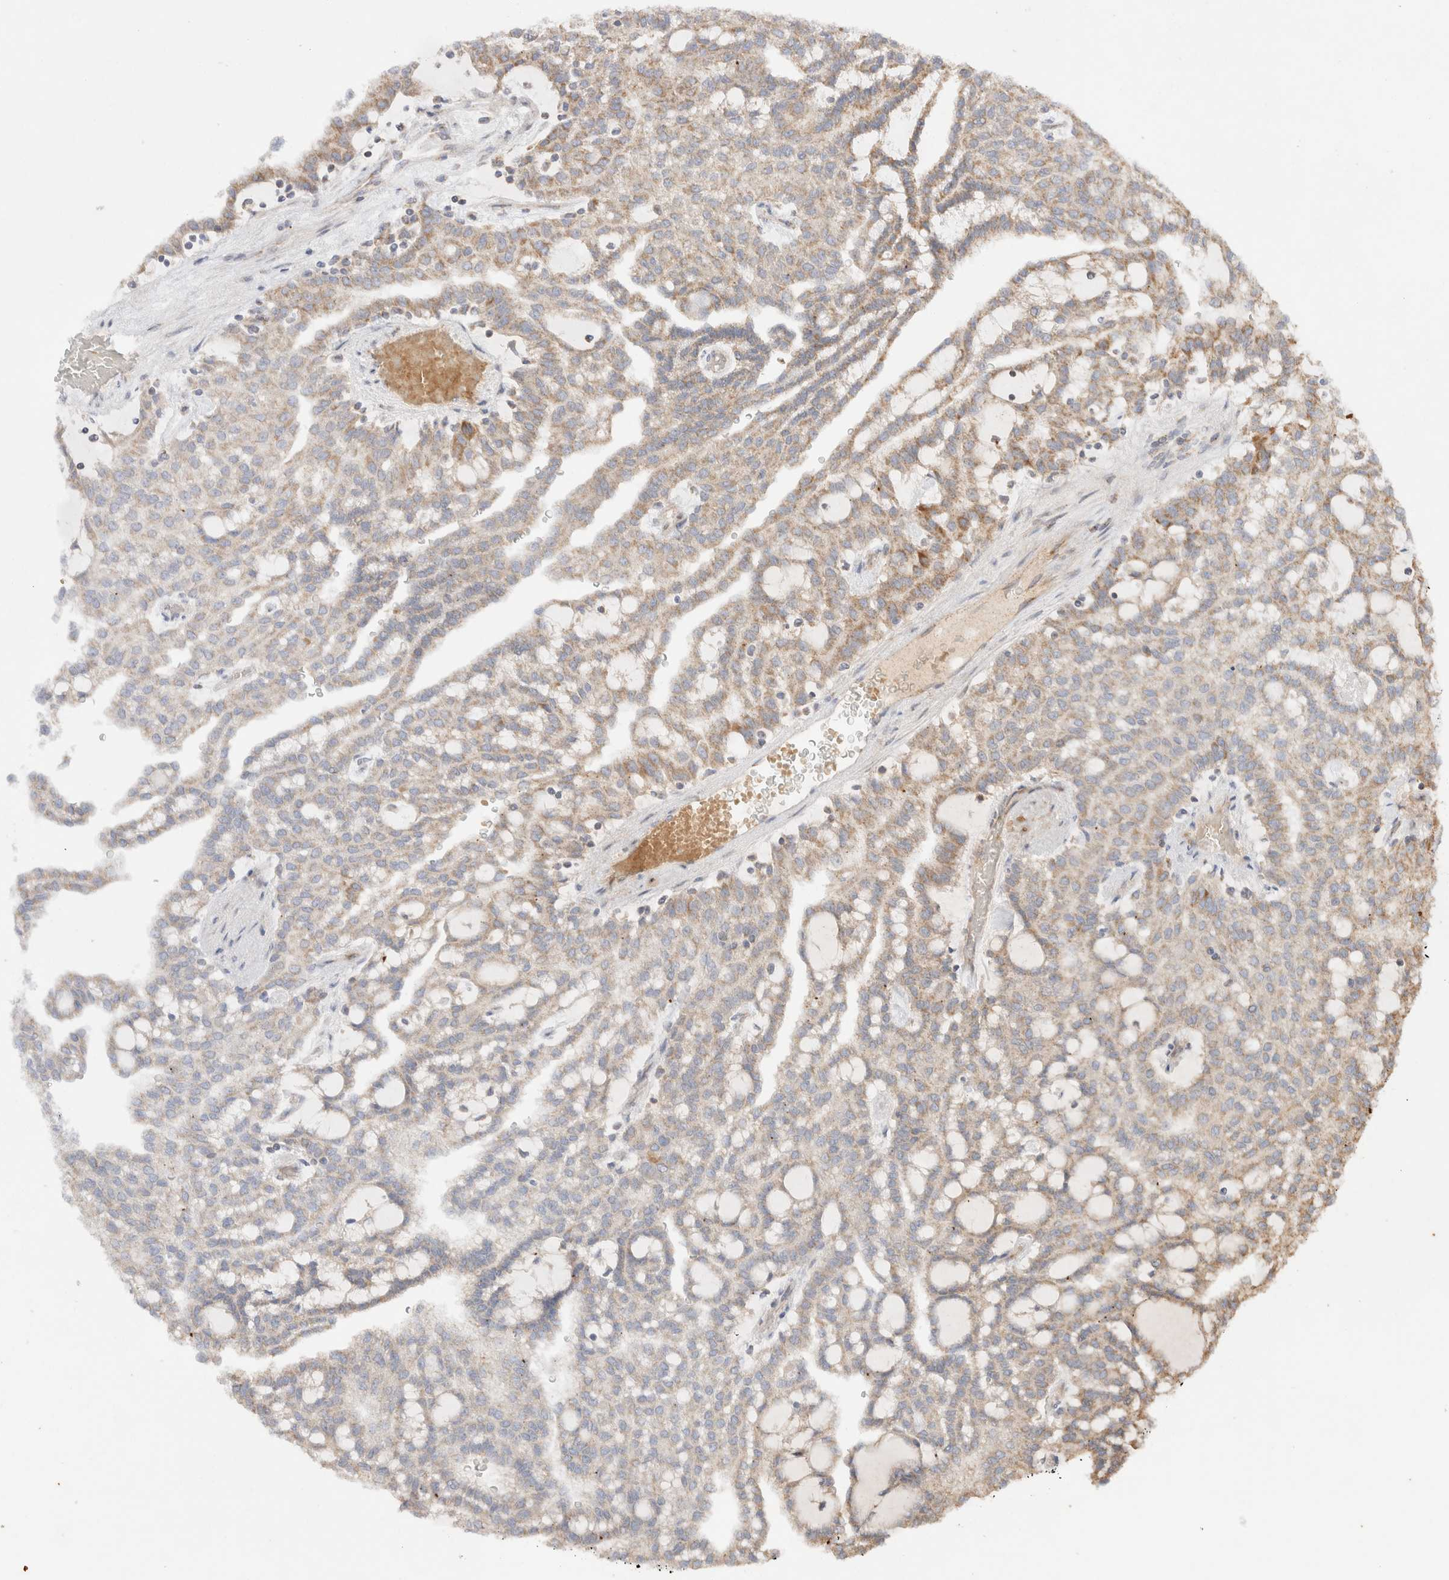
{"staining": {"intensity": "weak", "quantity": ">75%", "location": "cytoplasmic/membranous"}, "tissue": "renal cancer", "cell_type": "Tumor cells", "image_type": "cancer", "snomed": [{"axis": "morphology", "description": "Adenocarcinoma, NOS"}, {"axis": "topography", "description": "Kidney"}], "caption": "Human renal adenocarcinoma stained for a protein (brown) shows weak cytoplasmic/membranous positive staining in approximately >75% of tumor cells.", "gene": "TMPPE", "patient": {"sex": "male", "age": 63}}